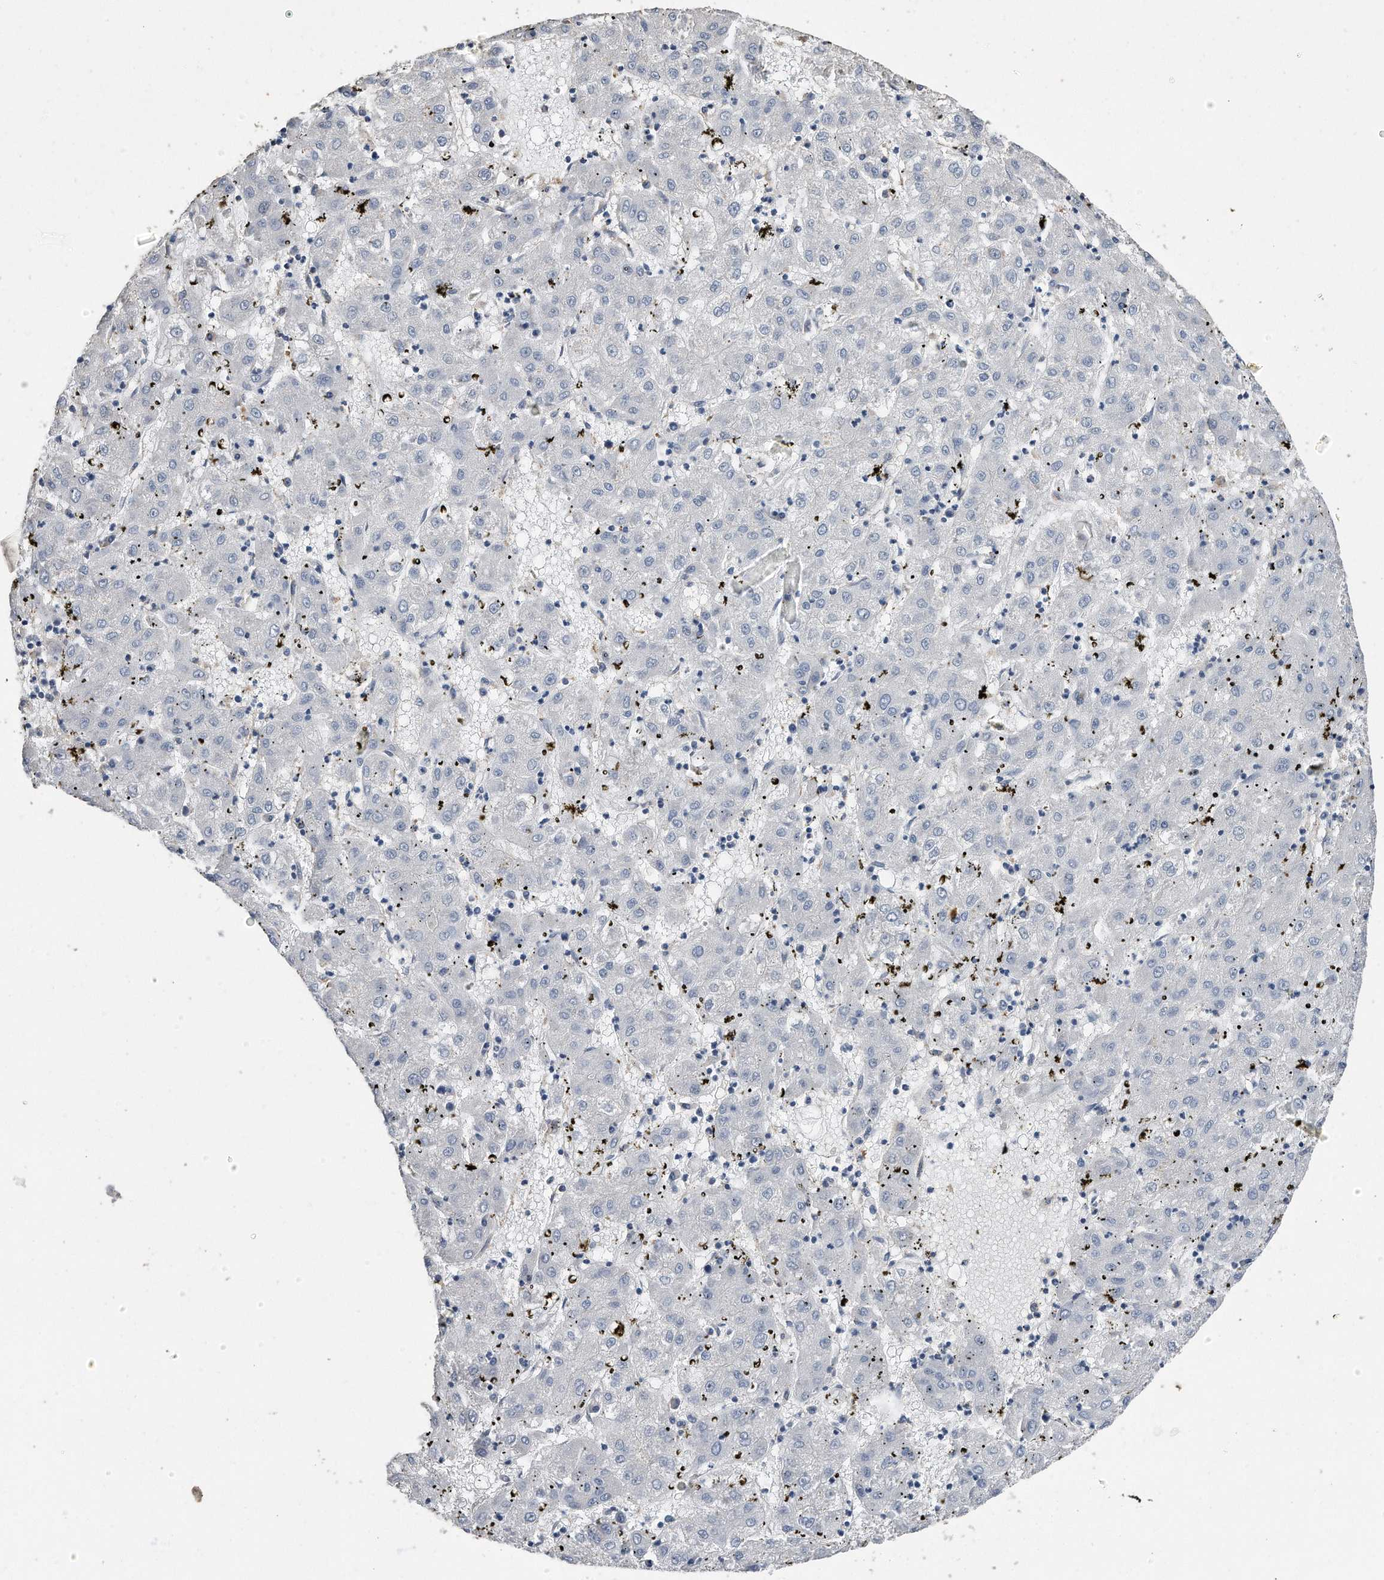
{"staining": {"intensity": "negative", "quantity": "none", "location": "none"}, "tissue": "liver cancer", "cell_type": "Tumor cells", "image_type": "cancer", "snomed": [{"axis": "morphology", "description": "Carcinoma, Hepatocellular, NOS"}, {"axis": "topography", "description": "Liver"}], "caption": "Immunohistochemical staining of human liver cancer exhibits no significant expression in tumor cells.", "gene": "CDCP1", "patient": {"sex": "male", "age": 72}}